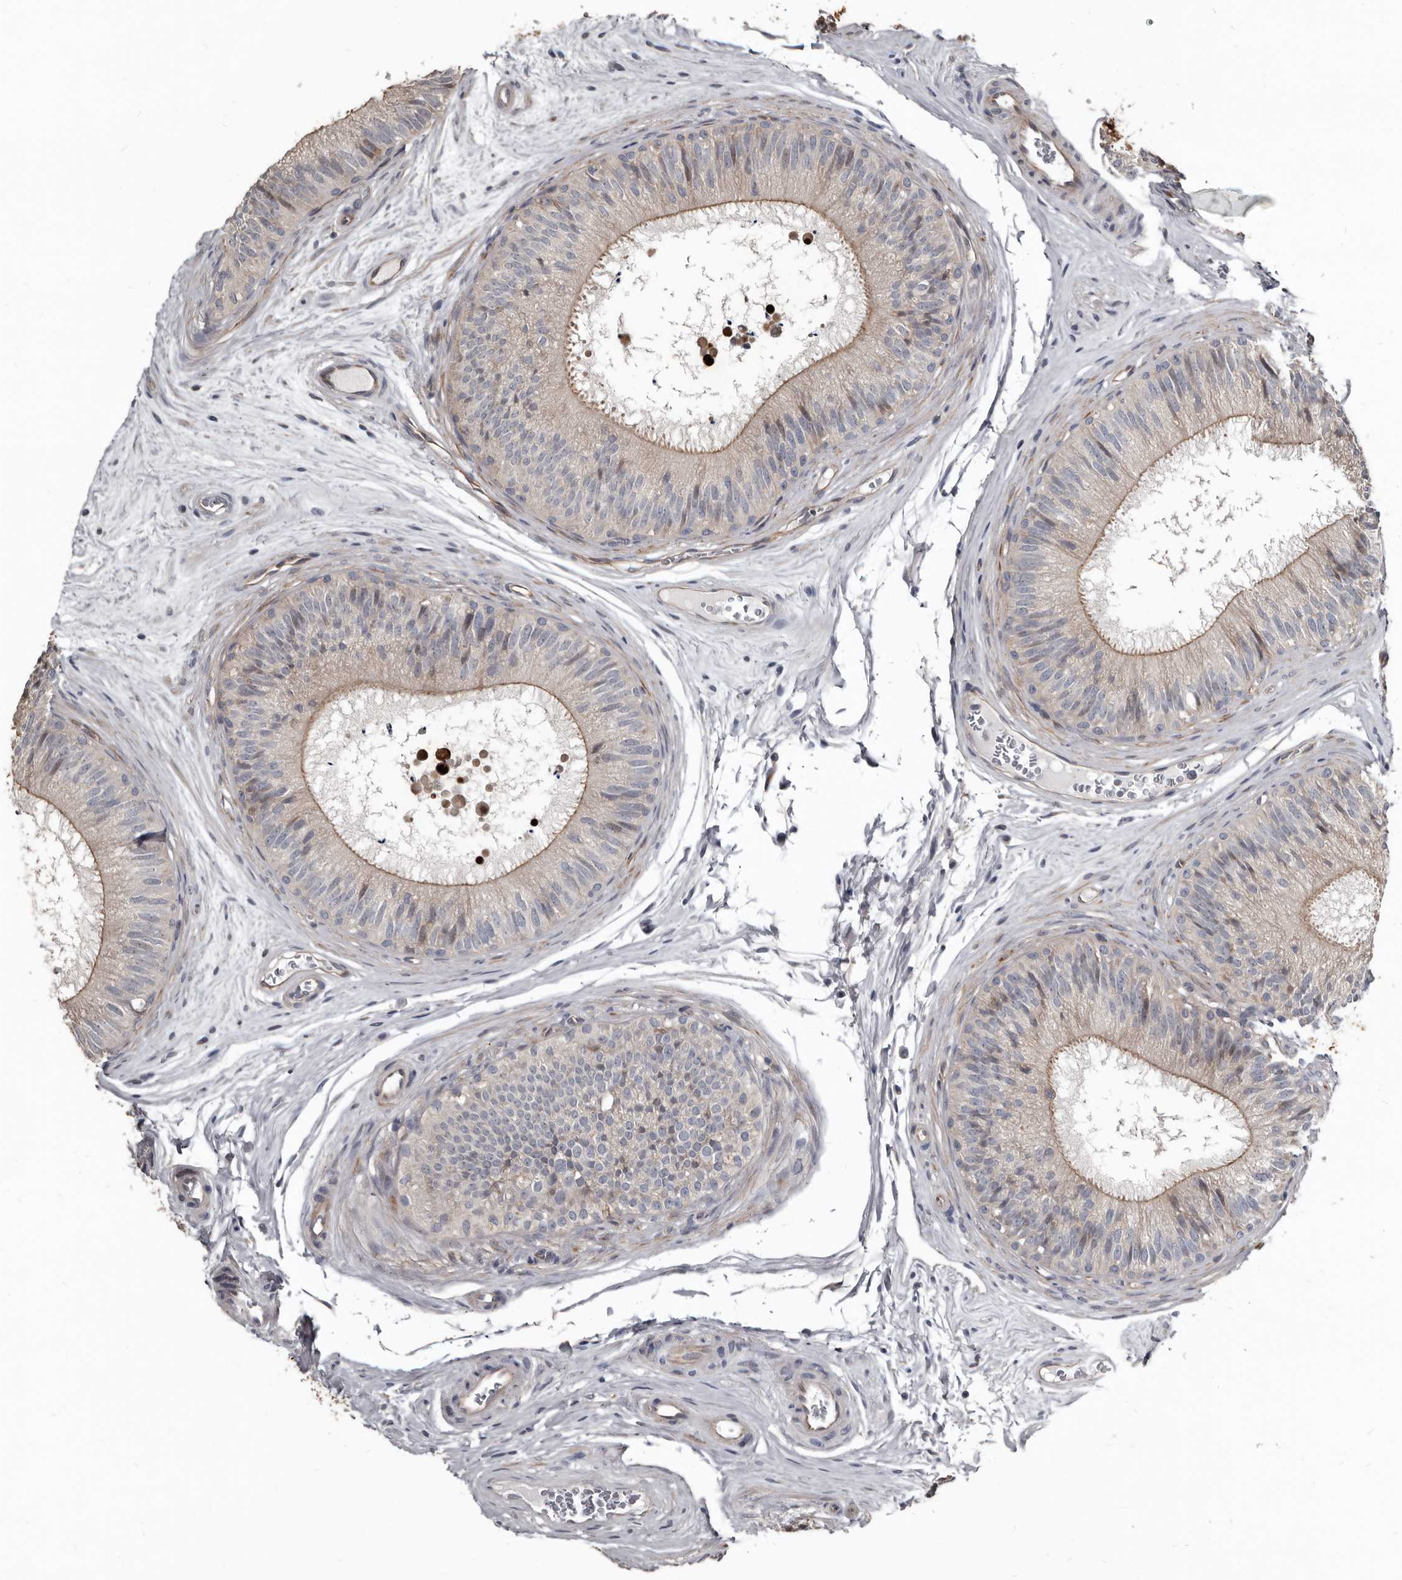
{"staining": {"intensity": "weak", "quantity": "25%-75%", "location": "cytoplasmic/membranous"}, "tissue": "epididymis", "cell_type": "Glandular cells", "image_type": "normal", "snomed": [{"axis": "morphology", "description": "Normal tissue, NOS"}, {"axis": "topography", "description": "Epididymis"}], "caption": "Brown immunohistochemical staining in normal human epididymis displays weak cytoplasmic/membranous positivity in about 25%-75% of glandular cells. The staining was performed using DAB to visualize the protein expression in brown, while the nuclei were stained in blue with hematoxylin (Magnification: 20x).", "gene": "DHPS", "patient": {"sex": "male", "age": 29}}